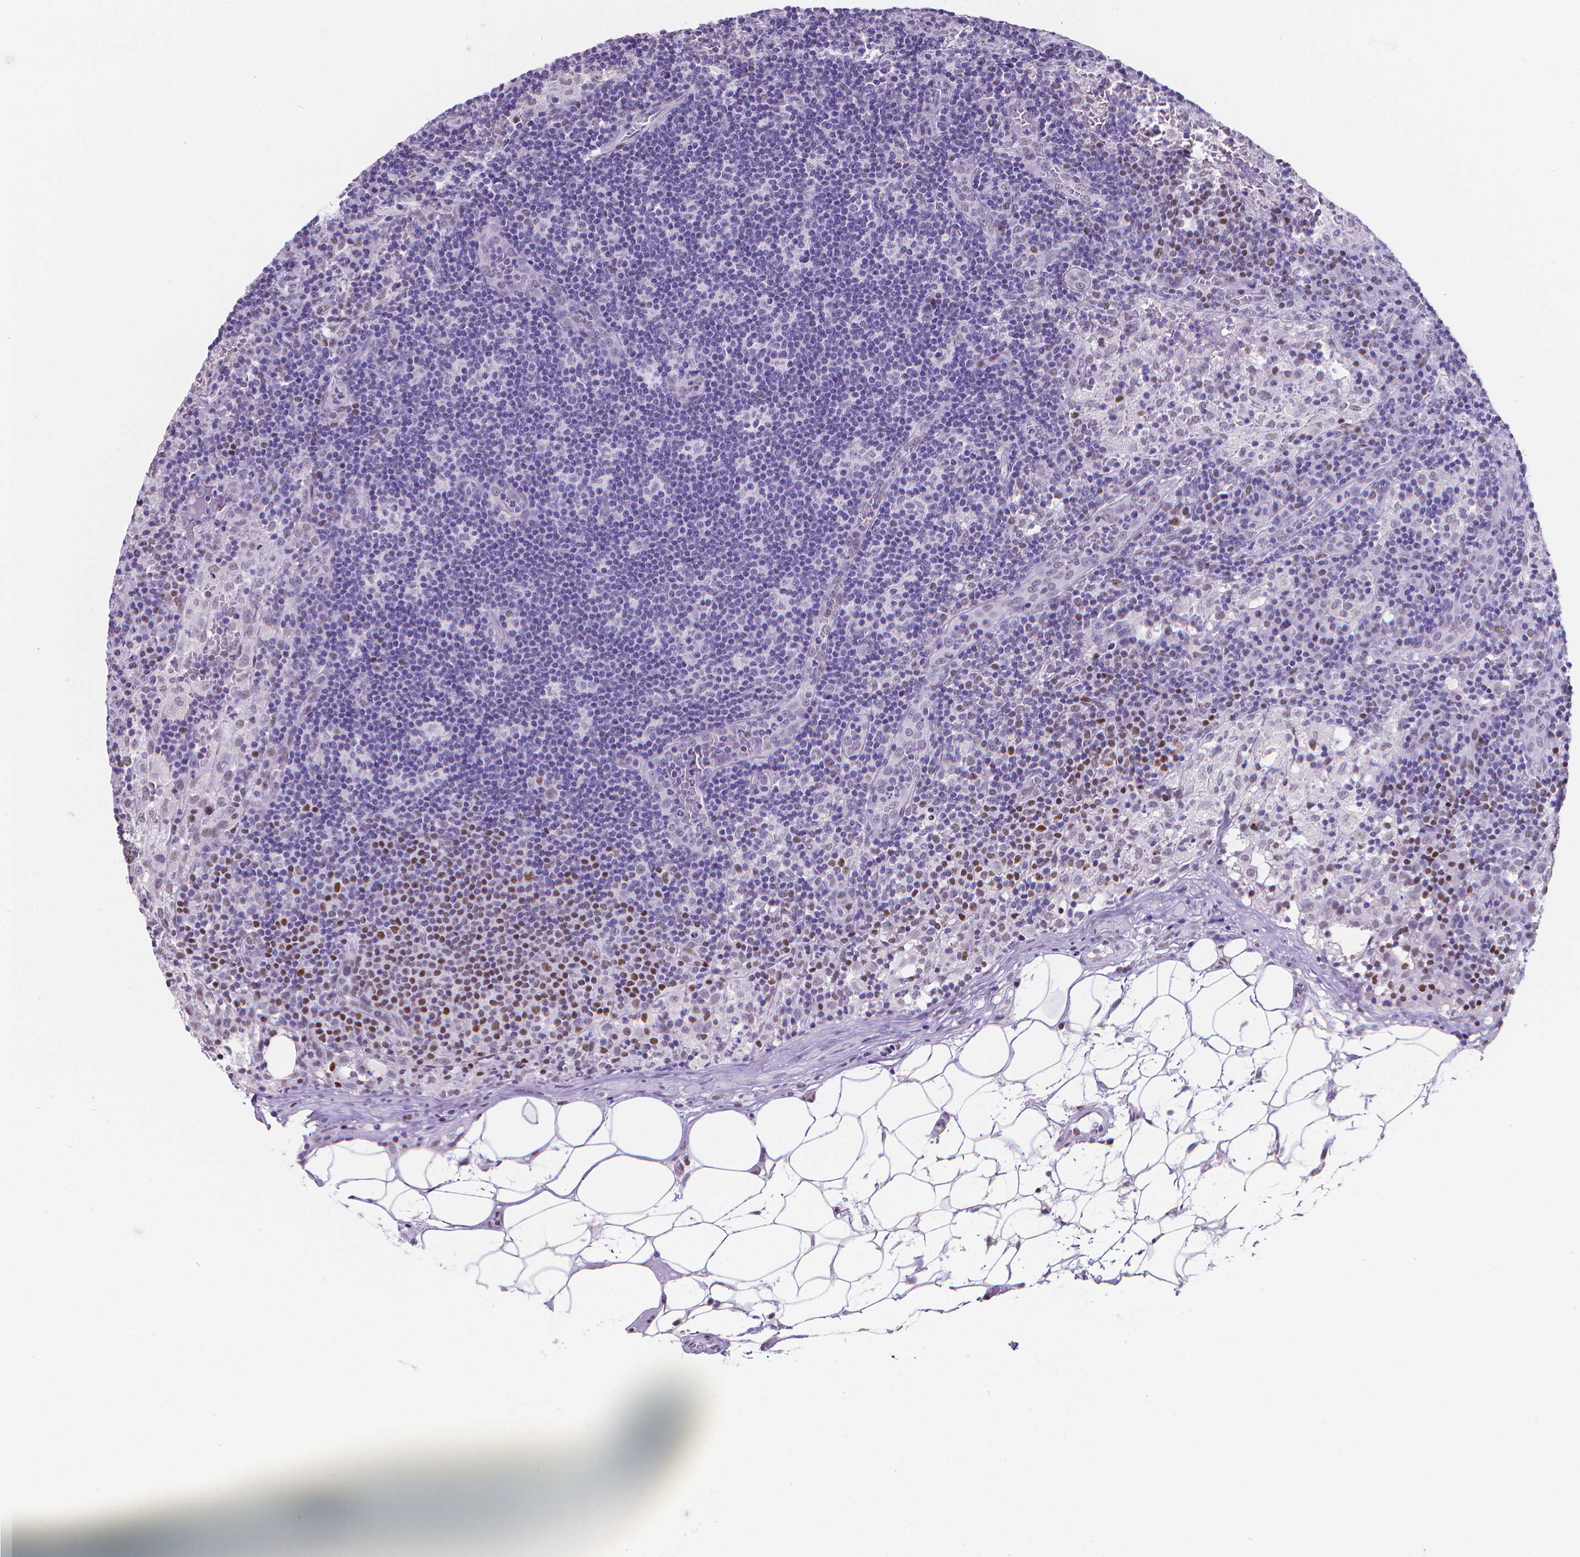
{"staining": {"intensity": "negative", "quantity": "none", "location": "none"}, "tissue": "lymph node", "cell_type": "Germinal center cells", "image_type": "normal", "snomed": [{"axis": "morphology", "description": "Normal tissue, NOS"}, {"axis": "topography", "description": "Lymph node"}], "caption": "This is an IHC photomicrograph of benign lymph node. There is no expression in germinal center cells.", "gene": "MEF2C", "patient": {"sex": "male", "age": 62}}